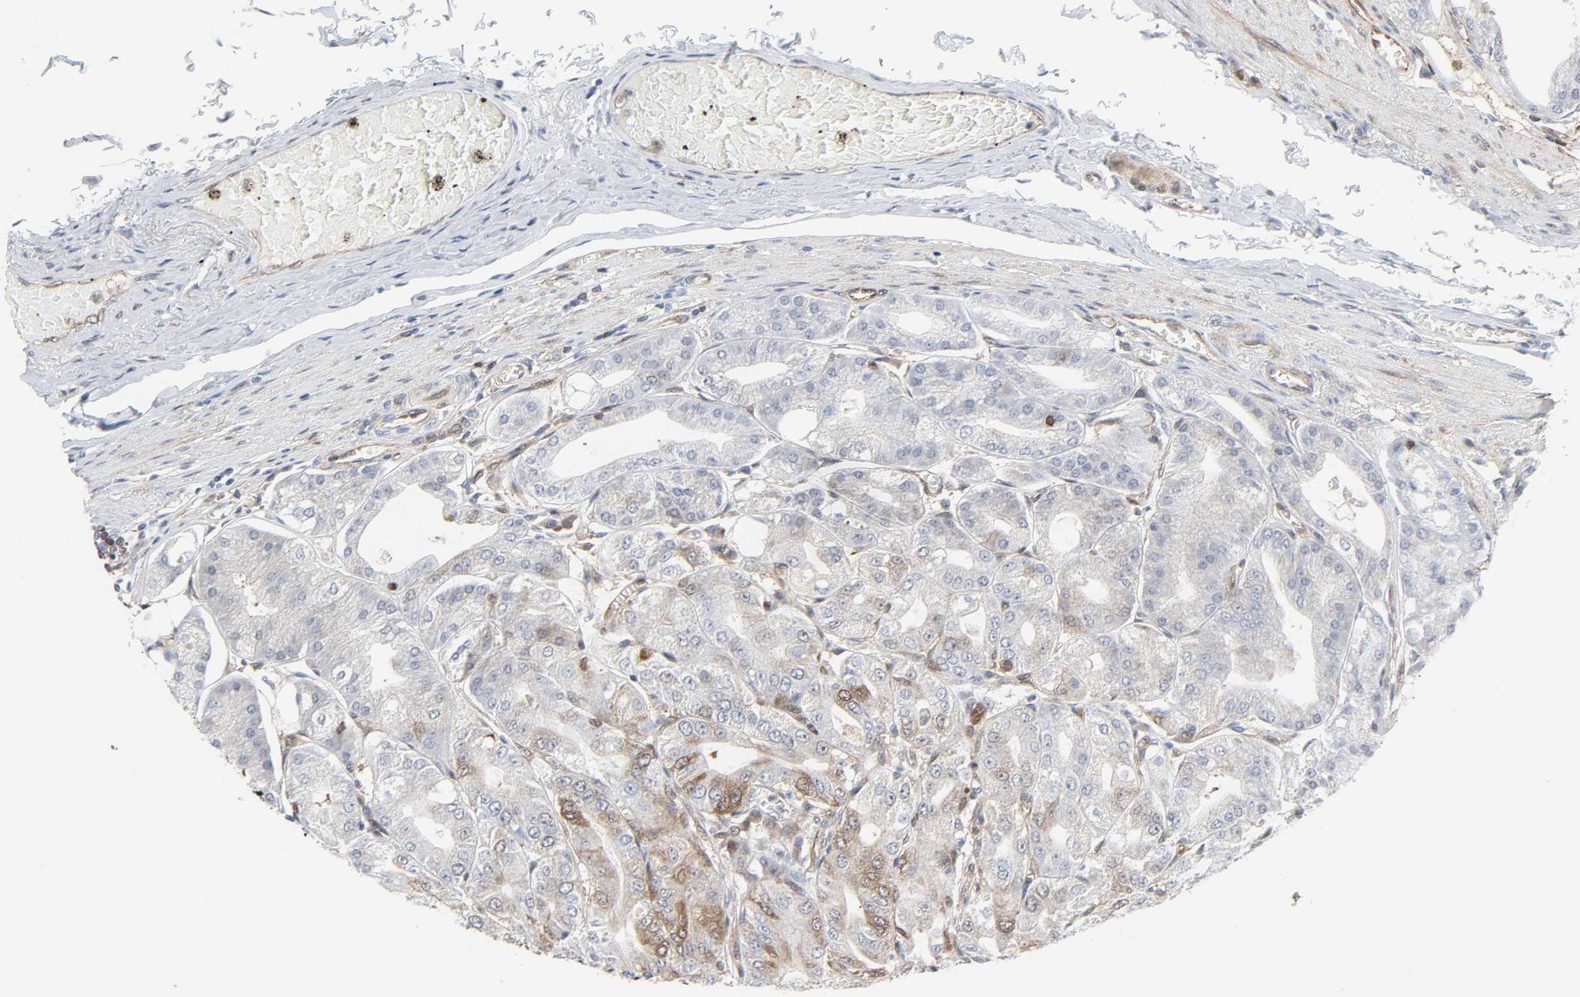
{"staining": {"intensity": "moderate", "quantity": ">75%", "location": "cytoplasmic/membranous"}, "tissue": "stomach", "cell_type": "Glandular cells", "image_type": "normal", "snomed": [{"axis": "morphology", "description": "Normal tissue, NOS"}, {"axis": "topography", "description": "Stomach, lower"}], "caption": "Immunohistochemical staining of unremarkable stomach exhibits medium levels of moderate cytoplasmic/membranous expression in approximately >75% of glandular cells. (brown staining indicates protein expression, while blue staining denotes nuclei).", "gene": "GSK3A", "patient": {"sex": "male", "age": 71}}